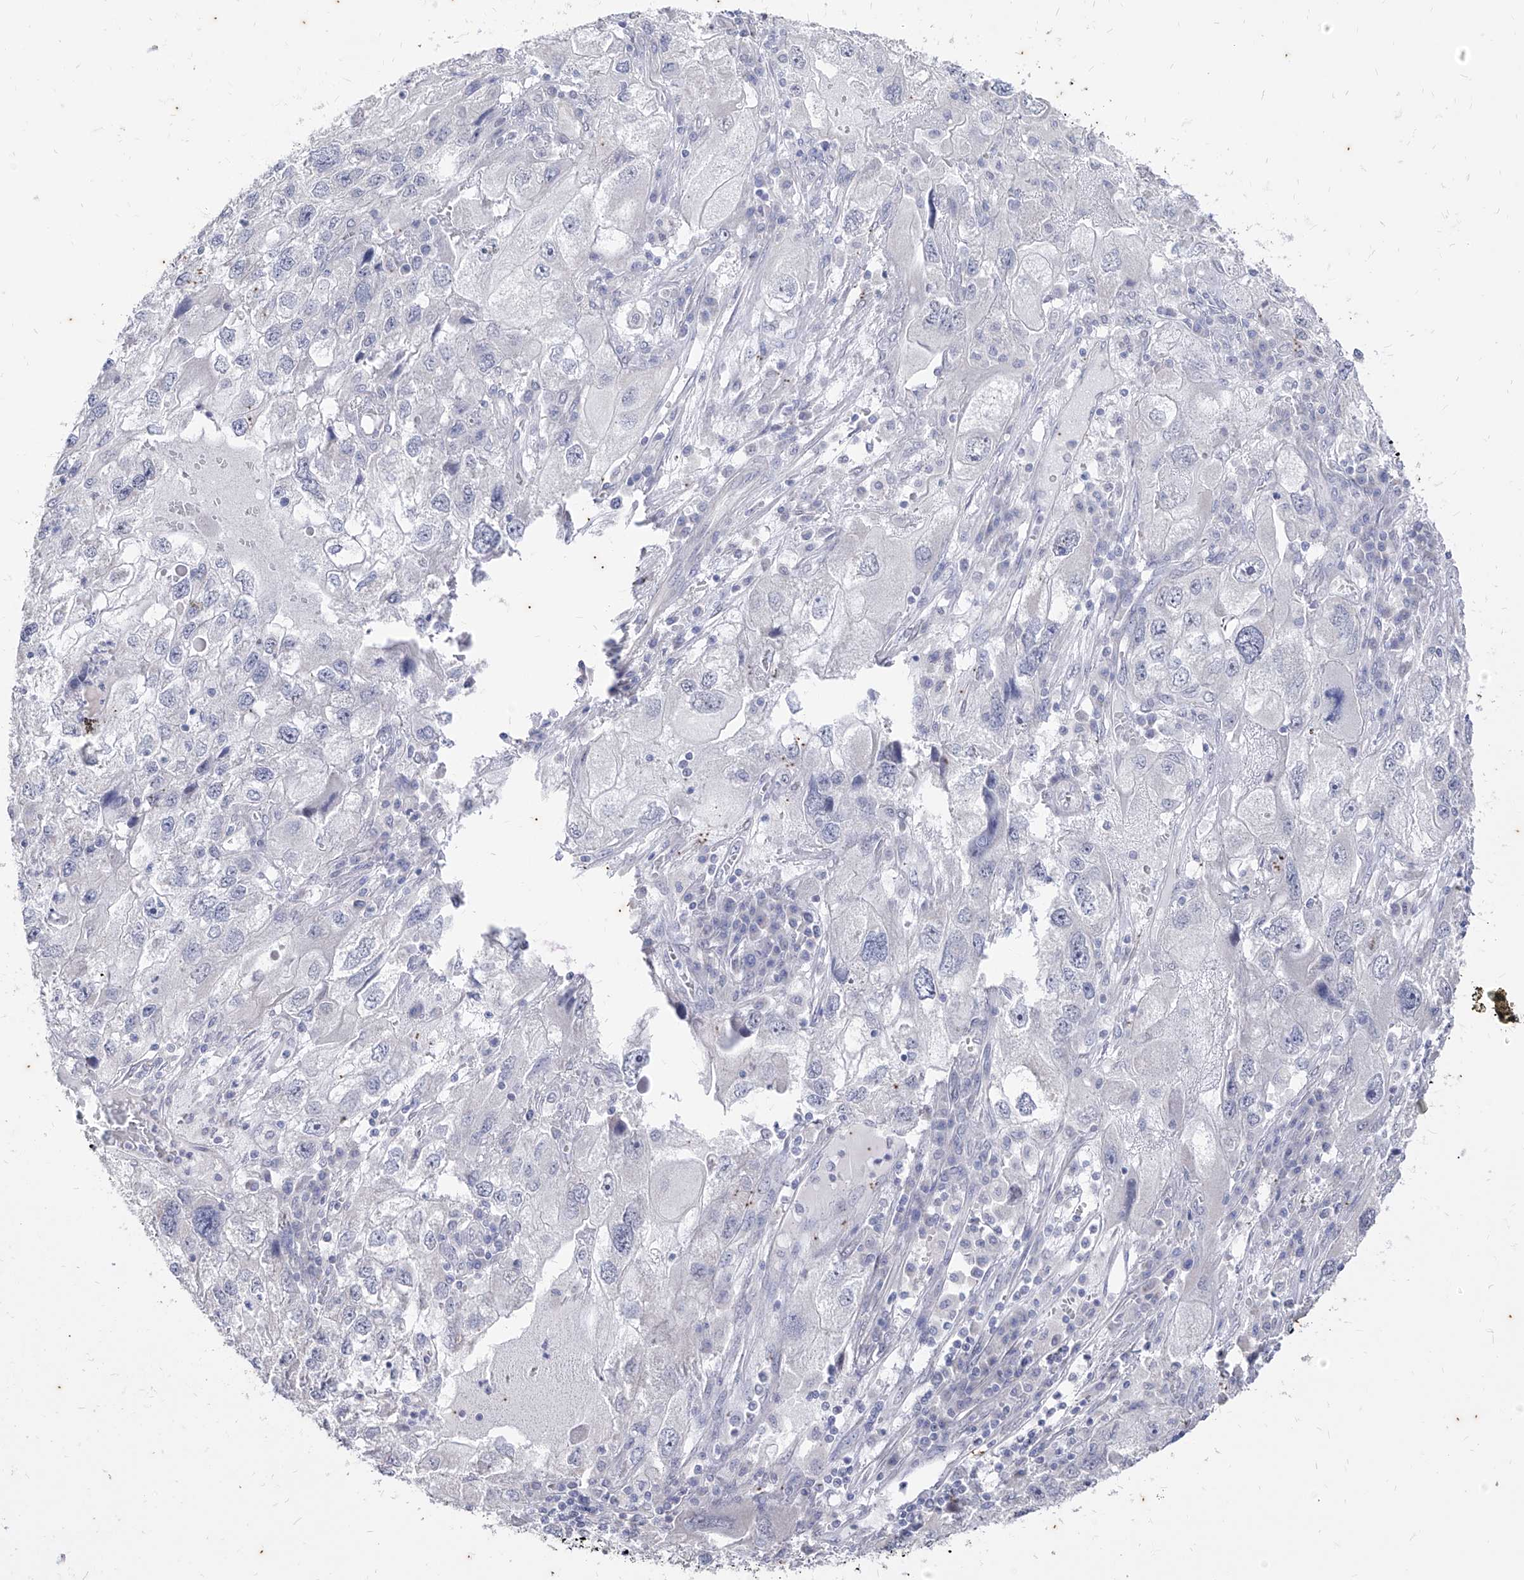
{"staining": {"intensity": "negative", "quantity": "none", "location": "none"}, "tissue": "endometrial cancer", "cell_type": "Tumor cells", "image_type": "cancer", "snomed": [{"axis": "morphology", "description": "Adenocarcinoma, NOS"}, {"axis": "topography", "description": "Endometrium"}], "caption": "Tumor cells are negative for brown protein staining in adenocarcinoma (endometrial). Brightfield microscopy of immunohistochemistry stained with DAB (brown) and hematoxylin (blue), captured at high magnification.", "gene": "PHF20L1", "patient": {"sex": "female", "age": 49}}